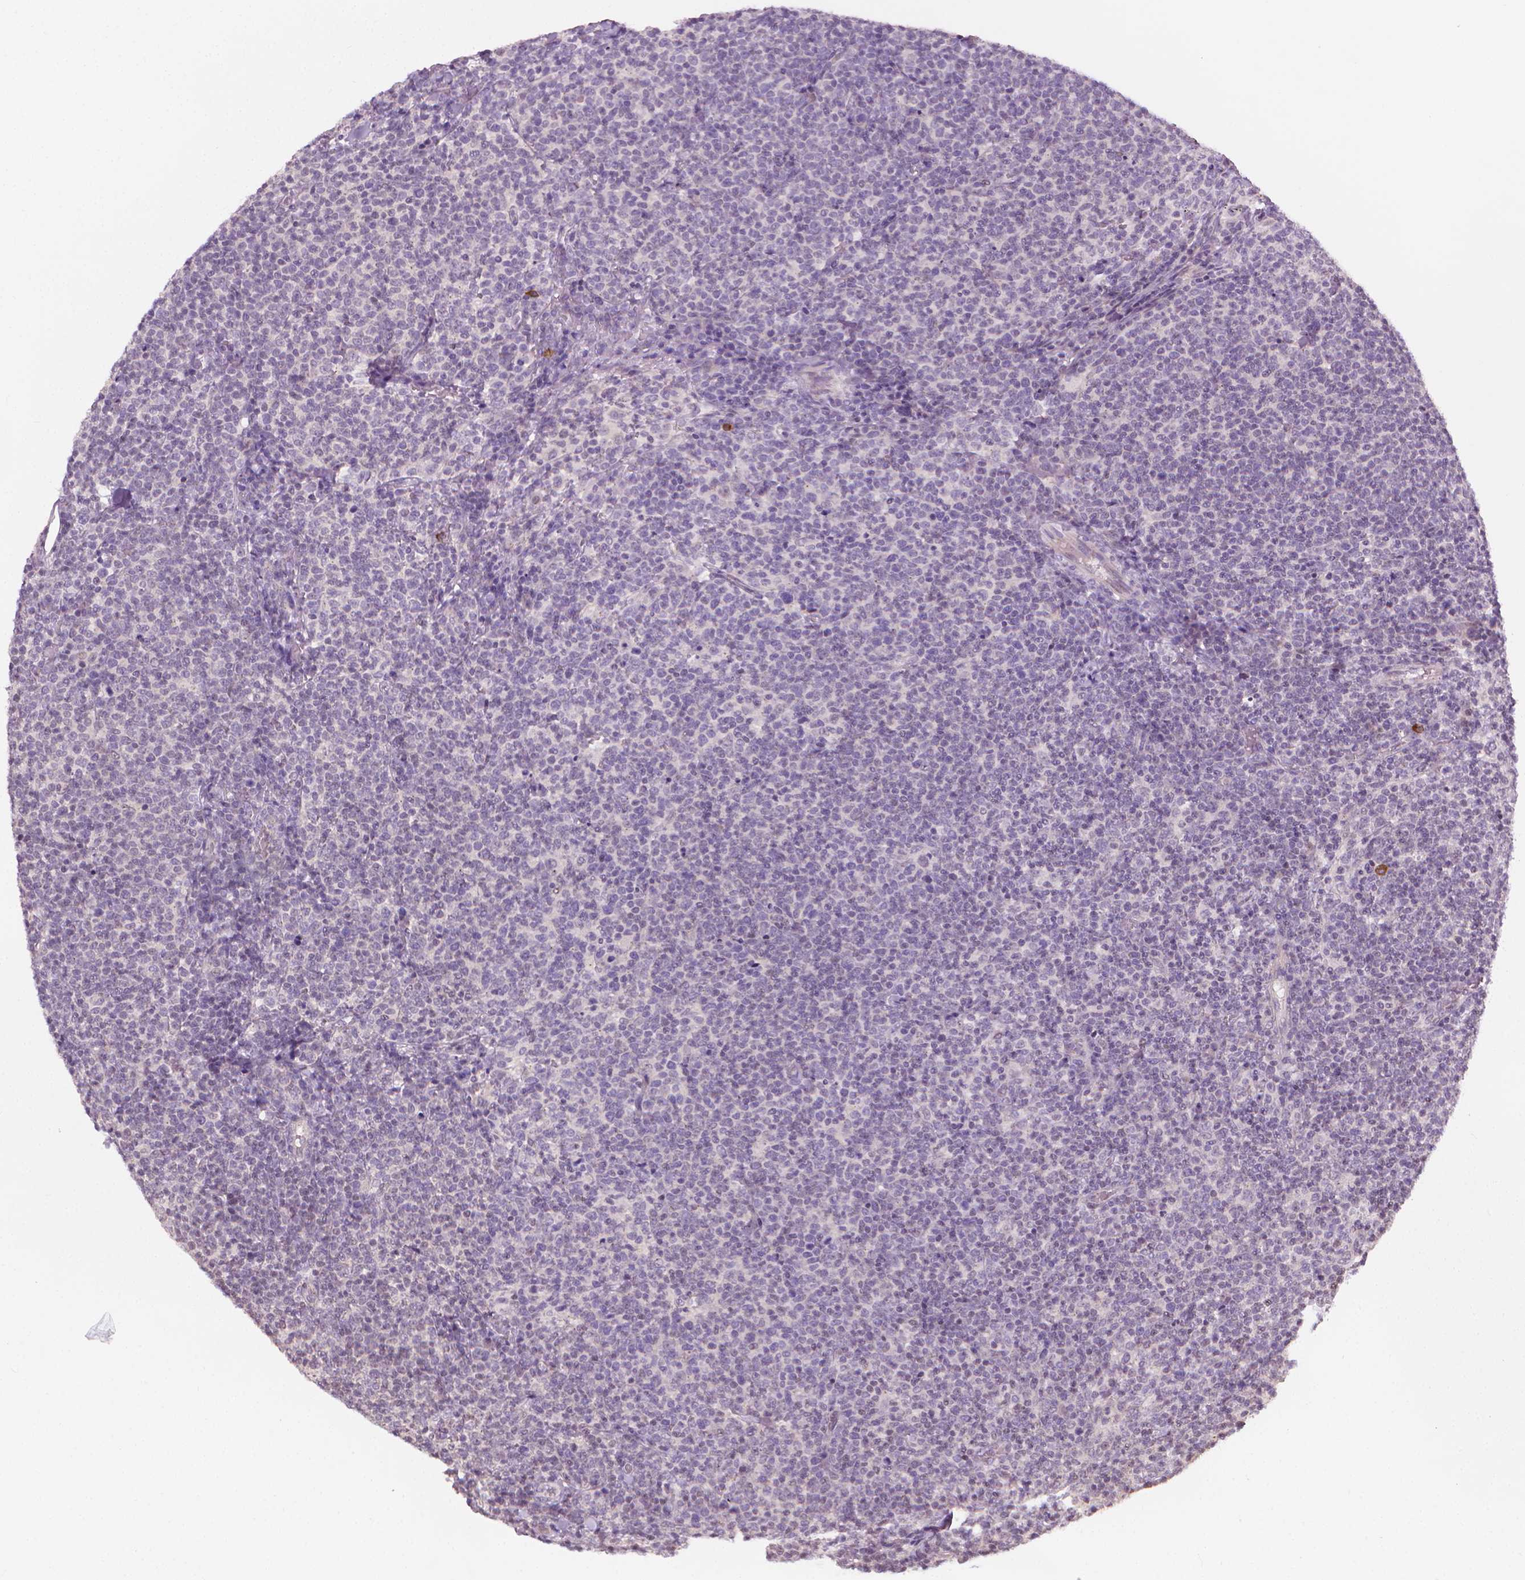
{"staining": {"intensity": "negative", "quantity": "none", "location": "none"}, "tissue": "lymphoma", "cell_type": "Tumor cells", "image_type": "cancer", "snomed": [{"axis": "morphology", "description": "Malignant lymphoma, non-Hodgkin's type, High grade"}, {"axis": "topography", "description": "Lymph node"}], "caption": "An image of human high-grade malignant lymphoma, non-Hodgkin's type is negative for staining in tumor cells.", "gene": "NCAN", "patient": {"sex": "male", "age": 61}}